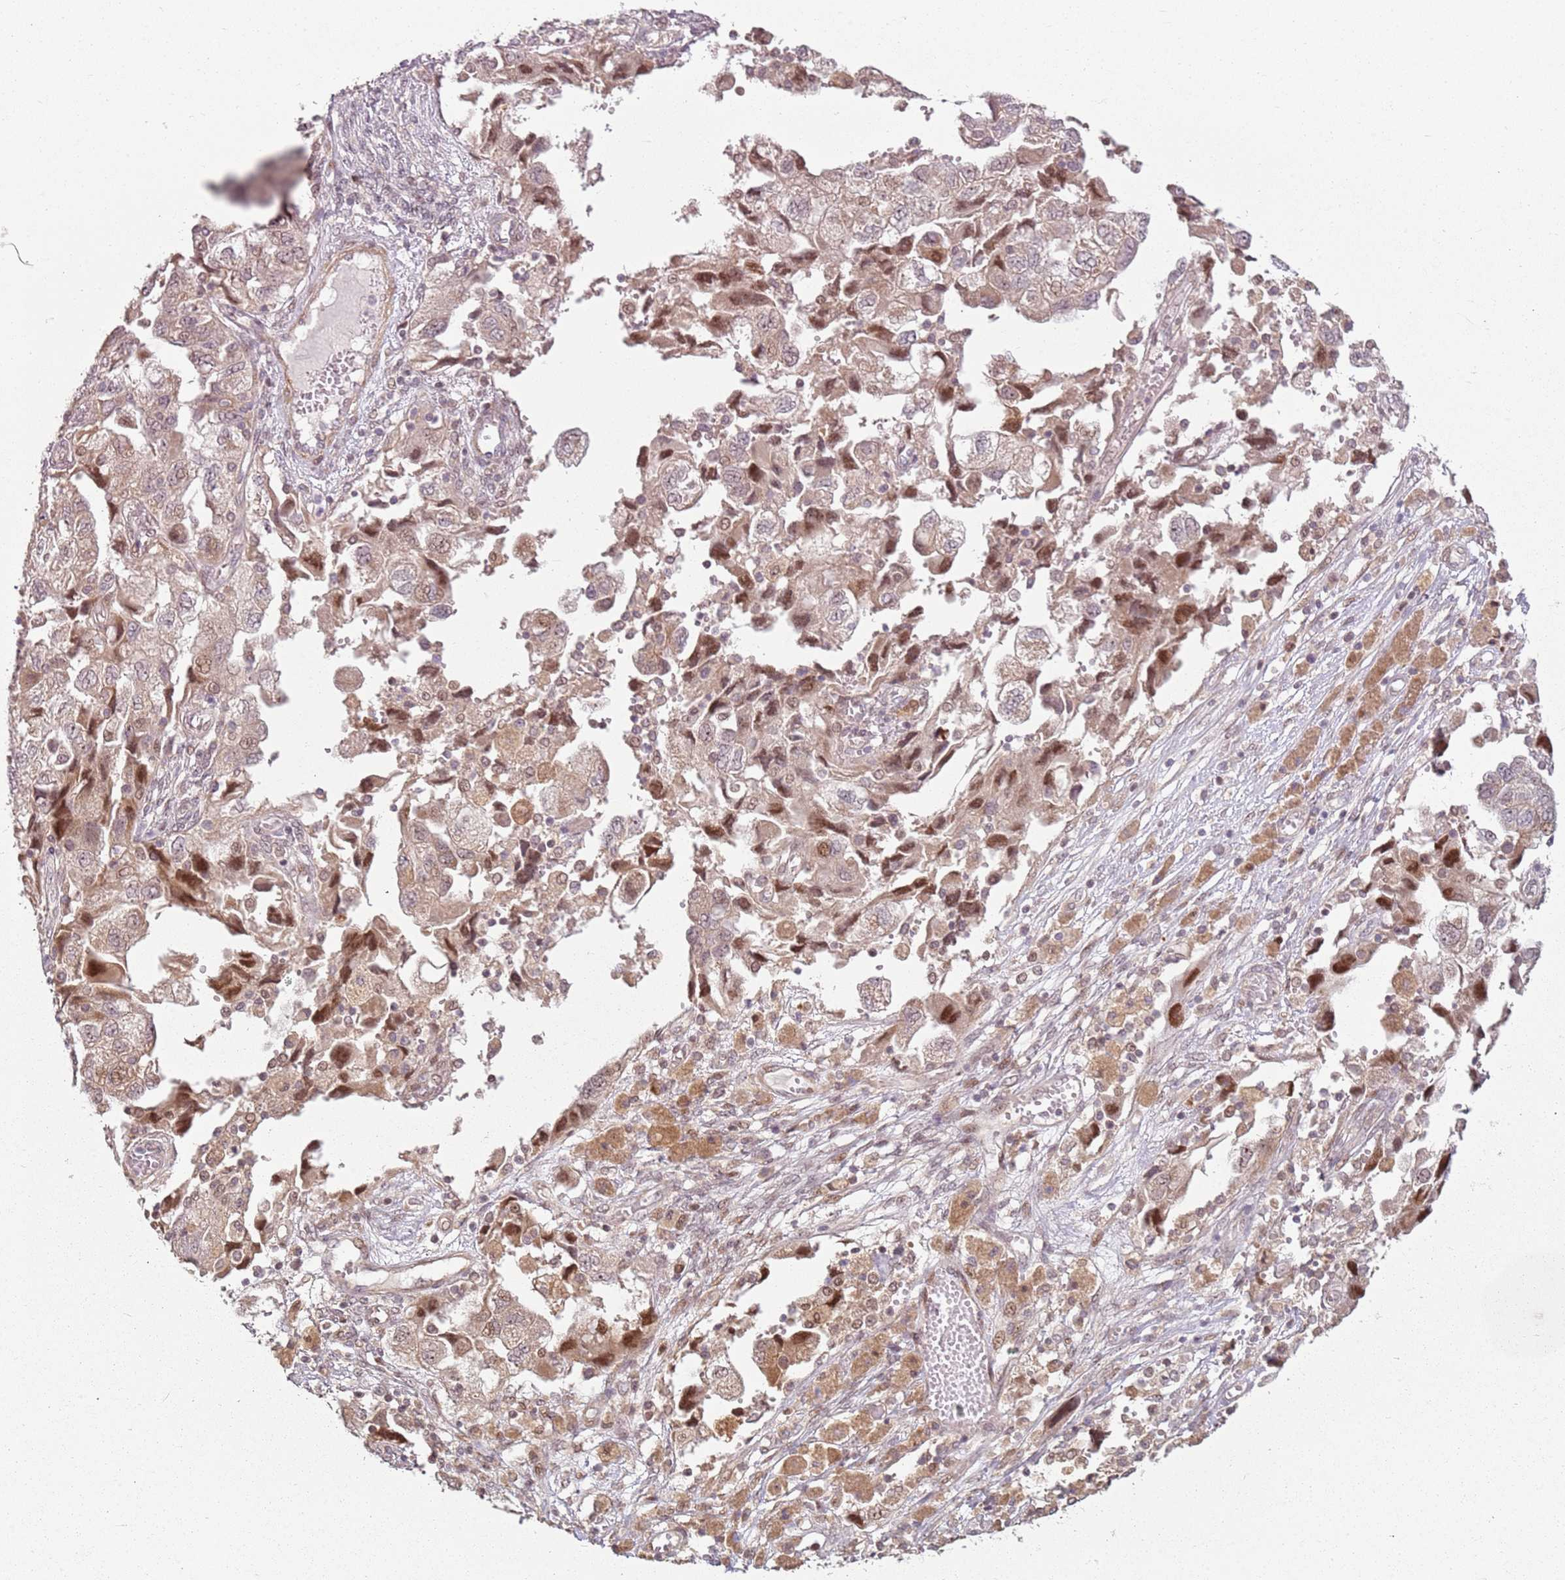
{"staining": {"intensity": "moderate", "quantity": ">75%", "location": "cytoplasmic/membranous,nuclear"}, "tissue": "ovarian cancer", "cell_type": "Tumor cells", "image_type": "cancer", "snomed": [{"axis": "morphology", "description": "Carcinoma, NOS"}, {"axis": "morphology", "description": "Cystadenocarcinoma, serous, NOS"}, {"axis": "topography", "description": "Ovary"}], "caption": "The immunohistochemical stain labels moderate cytoplasmic/membranous and nuclear staining in tumor cells of ovarian cancer tissue. Nuclei are stained in blue.", "gene": "CHURC1", "patient": {"sex": "female", "age": 69}}